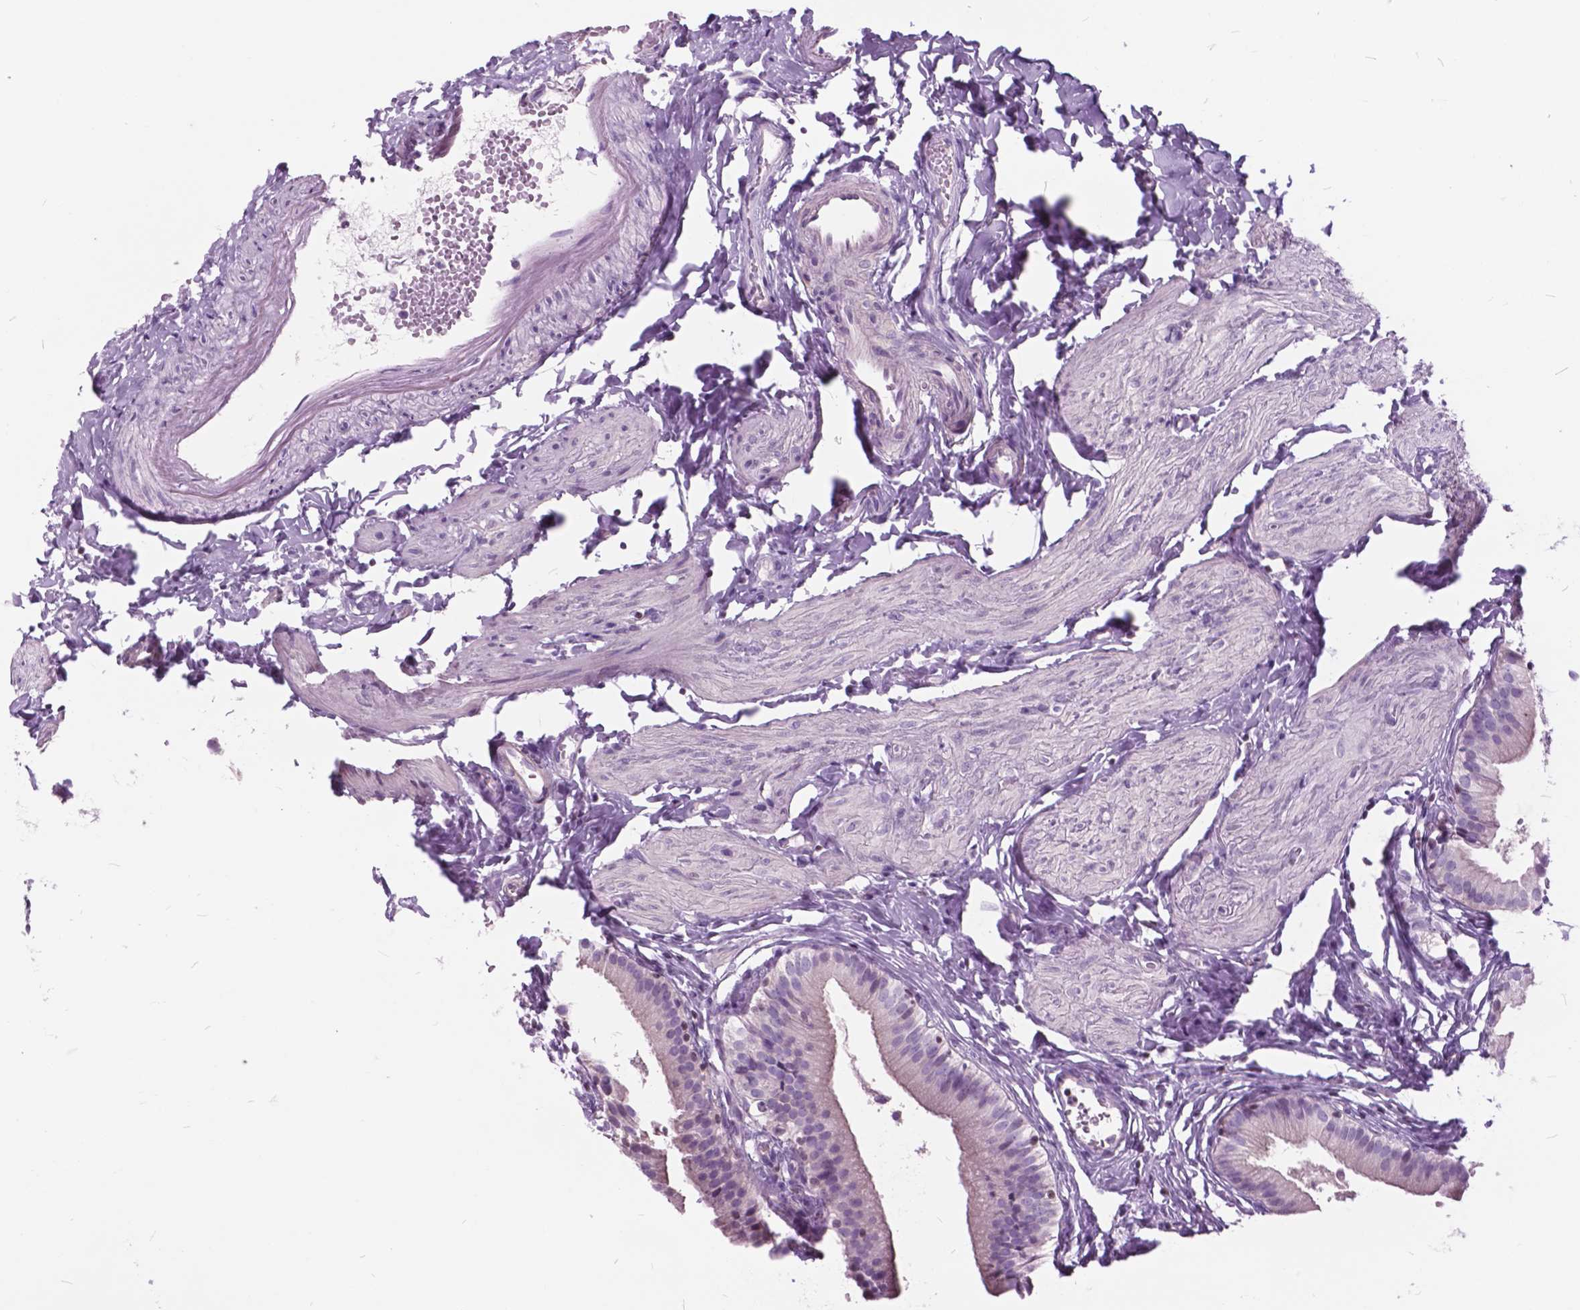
{"staining": {"intensity": "negative", "quantity": "none", "location": "none"}, "tissue": "gallbladder", "cell_type": "Glandular cells", "image_type": "normal", "snomed": [{"axis": "morphology", "description": "Normal tissue, NOS"}, {"axis": "topography", "description": "Gallbladder"}], "caption": "The micrograph displays no staining of glandular cells in benign gallbladder.", "gene": "SP140", "patient": {"sex": "female", "age": 47}}